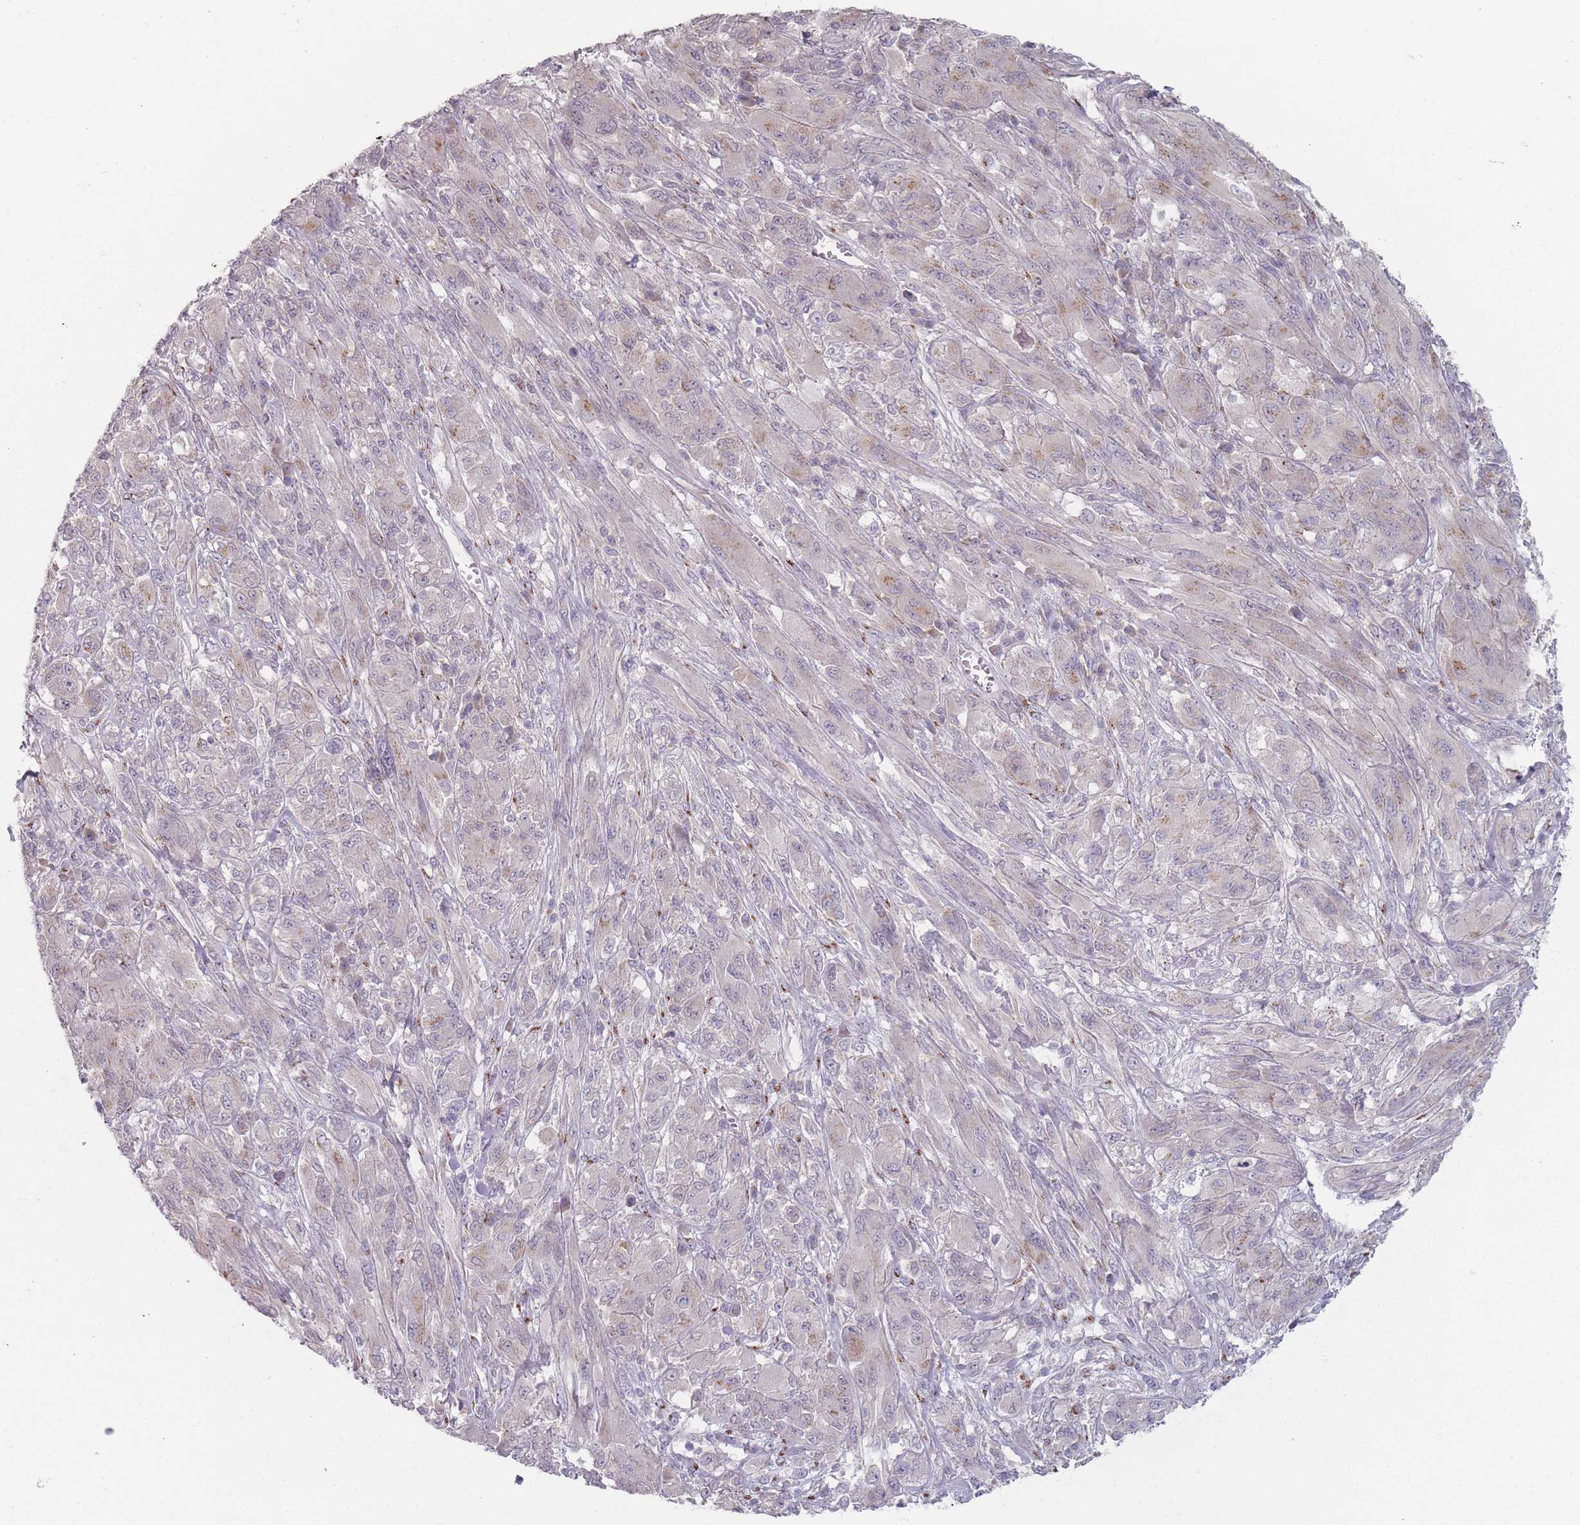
{"staining": {"intensity": "weak", "quantity": "<25%", "location": "cytoplasmic/membranous"}, "tissue": "melanoma", "cell_type": "Tumor cells", "image_type": "cancer", "snomed": [{"axis": "morphology", "description": "Malignant melanoma, NOS"}, {"axis": "topography", "description": "Skin"}], "caption": "Tumor cells show no significant protein expression in melanoma. (Brightfield microscopy of DAB (3,3'-diaminobenzidine) immunohistochemistry at high magnification).", "gene": "AKAIN1", "patient": {"sex": "female", "age": 91}}